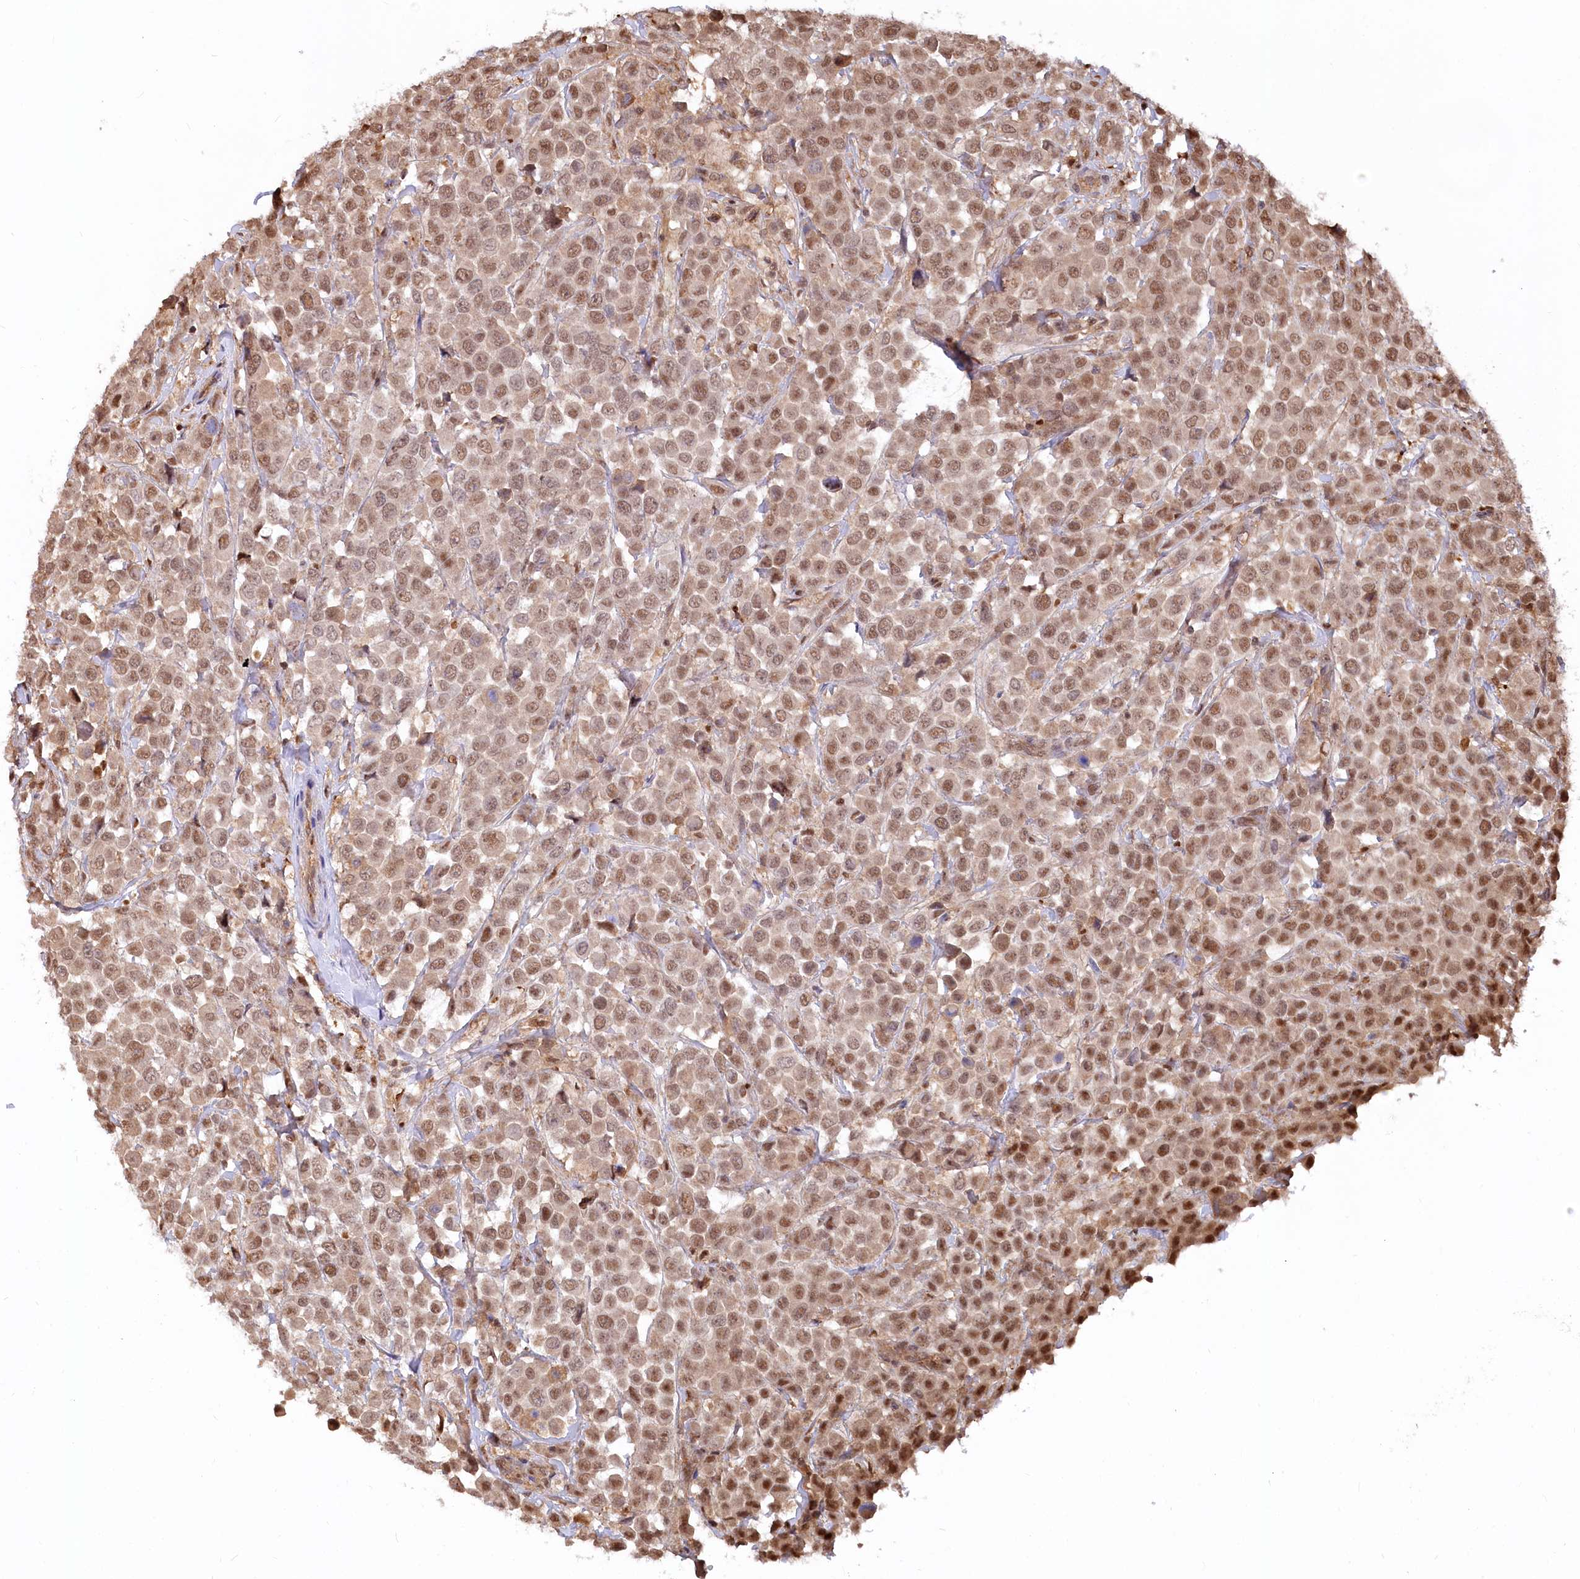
{"staining": {"intensity": "moderate", "quantity": ">75%", "location": "nuclear"}, "tissue": "breast cancer", "cell_type": "Tumor cells", "image_type": "cancer", "snomed": [{"axis": "morphology", "description": "Duct carcinoma"}, {"axis": "topography", "description": "Breast"}], "caption": "An image of human breast invasive ductal carcinoma stained for a protein exhibits moderate nuclear brown staining in tumor cells. The protein is stained brown, and the nuclei are stained in blue (DAB (3,3'-diaminobenzidine) IHC with brightfield microscopy, high magnification).", "gene": "PSMA1", "patient": {"sex": "female", "age": 61}}